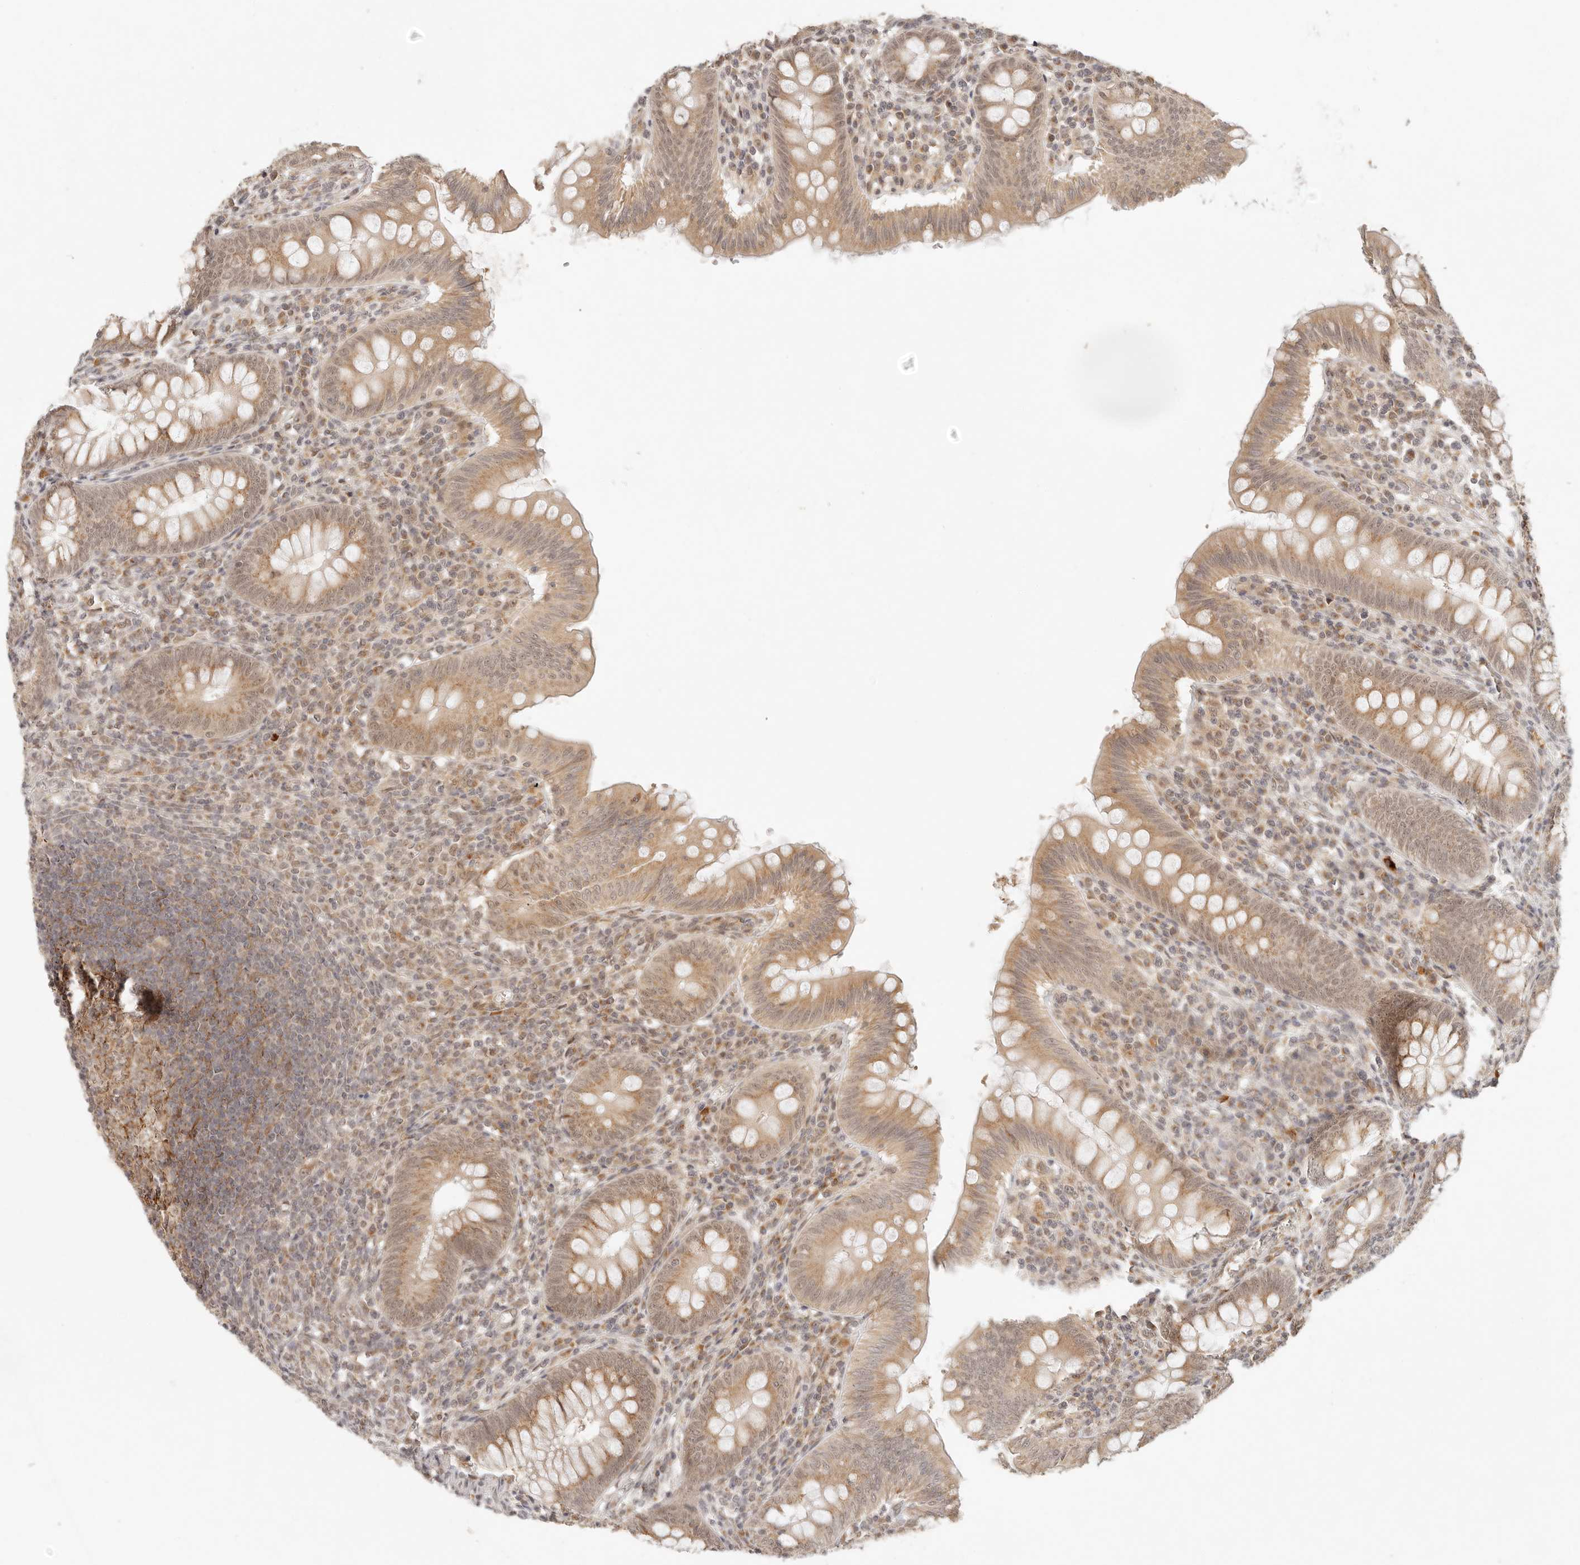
{"staining": {"intensity": "moderate", "quantity": ">75%", "location": "cytoplasmic/membranous,nuclear"}, "tissue": "appendix", "cell_type": "Glandular cells", "image_type": "normal", "snomed": [{"axis": "morphology", "description": "Normal tissue, NOS"}, {"axis": "topography", "description": "Appendix"}], "caption": "Brown immunohistochemical staining in normal appendix displays moderate cytoplasmic/membranous,nuclear staining in about >75% of glandular cells. (Brightfield microscopy of DAB IHC at high magnification).", "gene": "INTS11", "patient": {"sex": "male", "age": 14}}